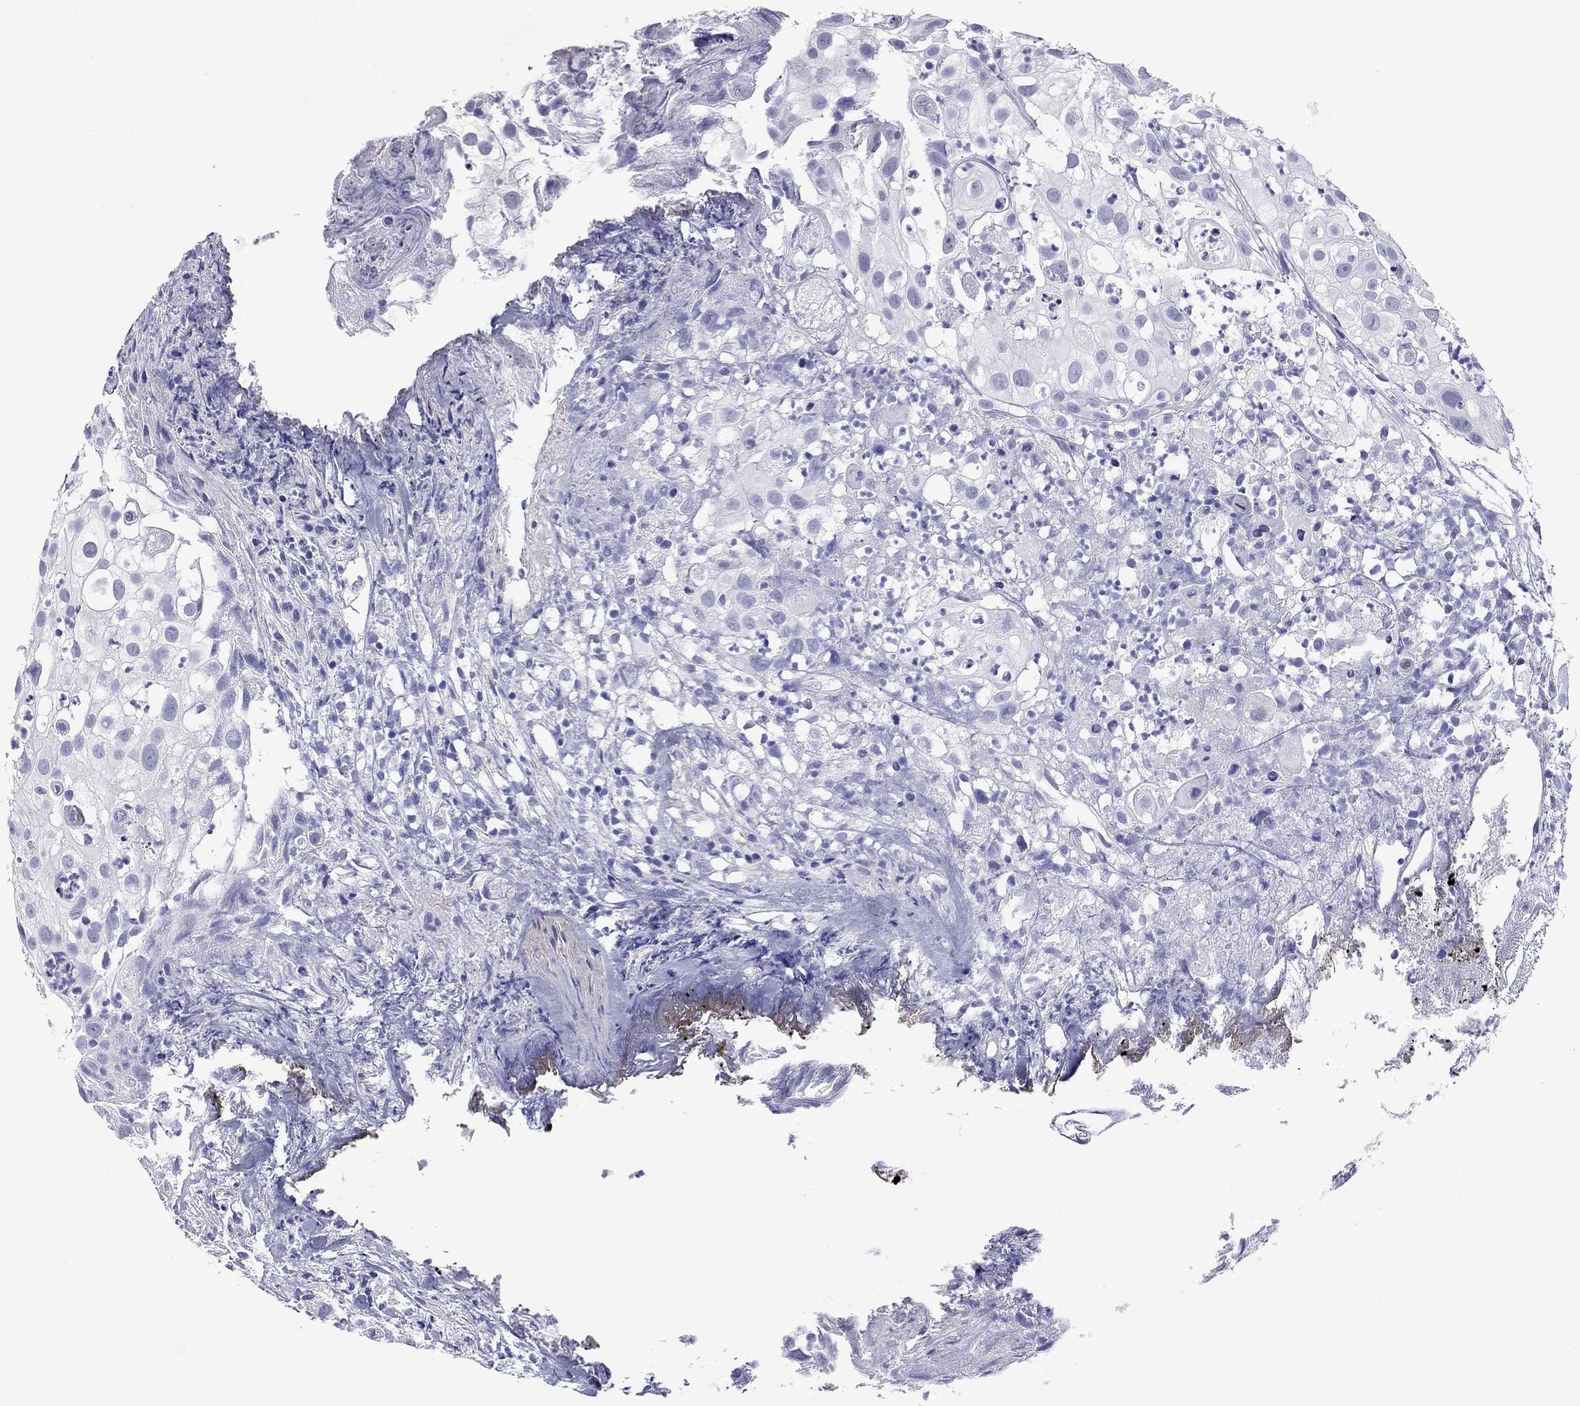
{"staining": {"intensity": "negative", "quantity": "none", "location": "none"}, "tissue": "urothelial cancer", "cell_type": "Tumor cells", "image_type": "cancer", "snomed": [{"axis": "morphology", "description": "Urothelial carcinoma, High grade"}, {"axis": "topography", "description": "Urinary bladder"}], "caption": "Immunohistochemistry micrograph of neoplastic tissue: human urothelial cancer stained with DAB displays no significant protein expression in tumor cells.", "gene": "KIAA2012", "patient": {"sex": "female", "age": 79}}